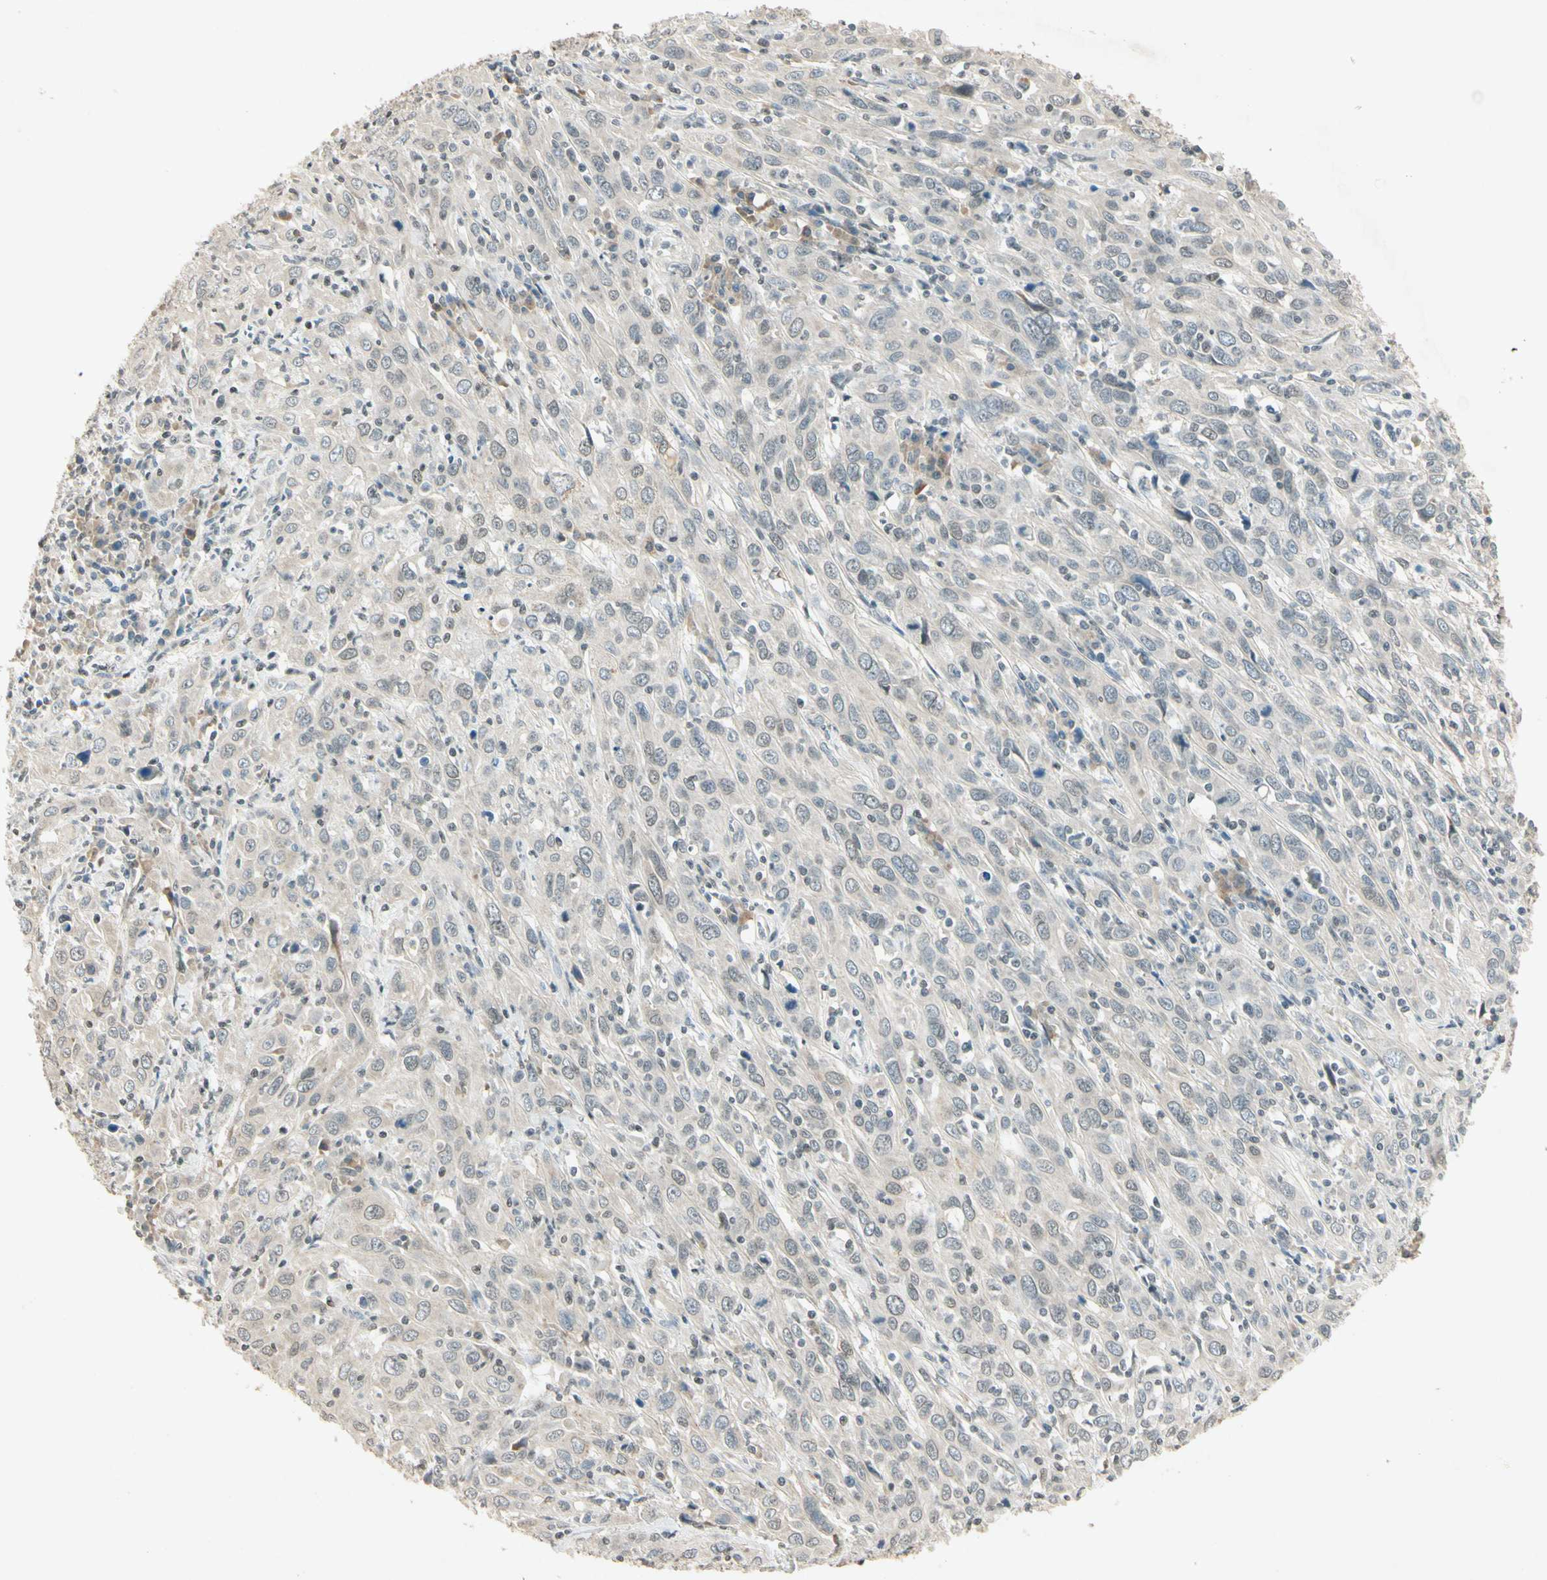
{"staining": {"intensity": "negative", "quantity": "none", "location": "none"}, "tissue": "cervical cancer", "cell_type": "Tumor cells", "image_type": "cancer", "snomed": [{"axis": "morphology", "description": "Squamous cell carcinoma, NOS"}, {"axis": "topography", "description": "Cervix"}], "caption": "Tumor cells show no significant staining in cervical cancer. (Immunohistochemistry (ihc), brightfield microscopy, high magnification).", "gene": "ZBTB4", "patient": {"sex": "female", "age": 46}}